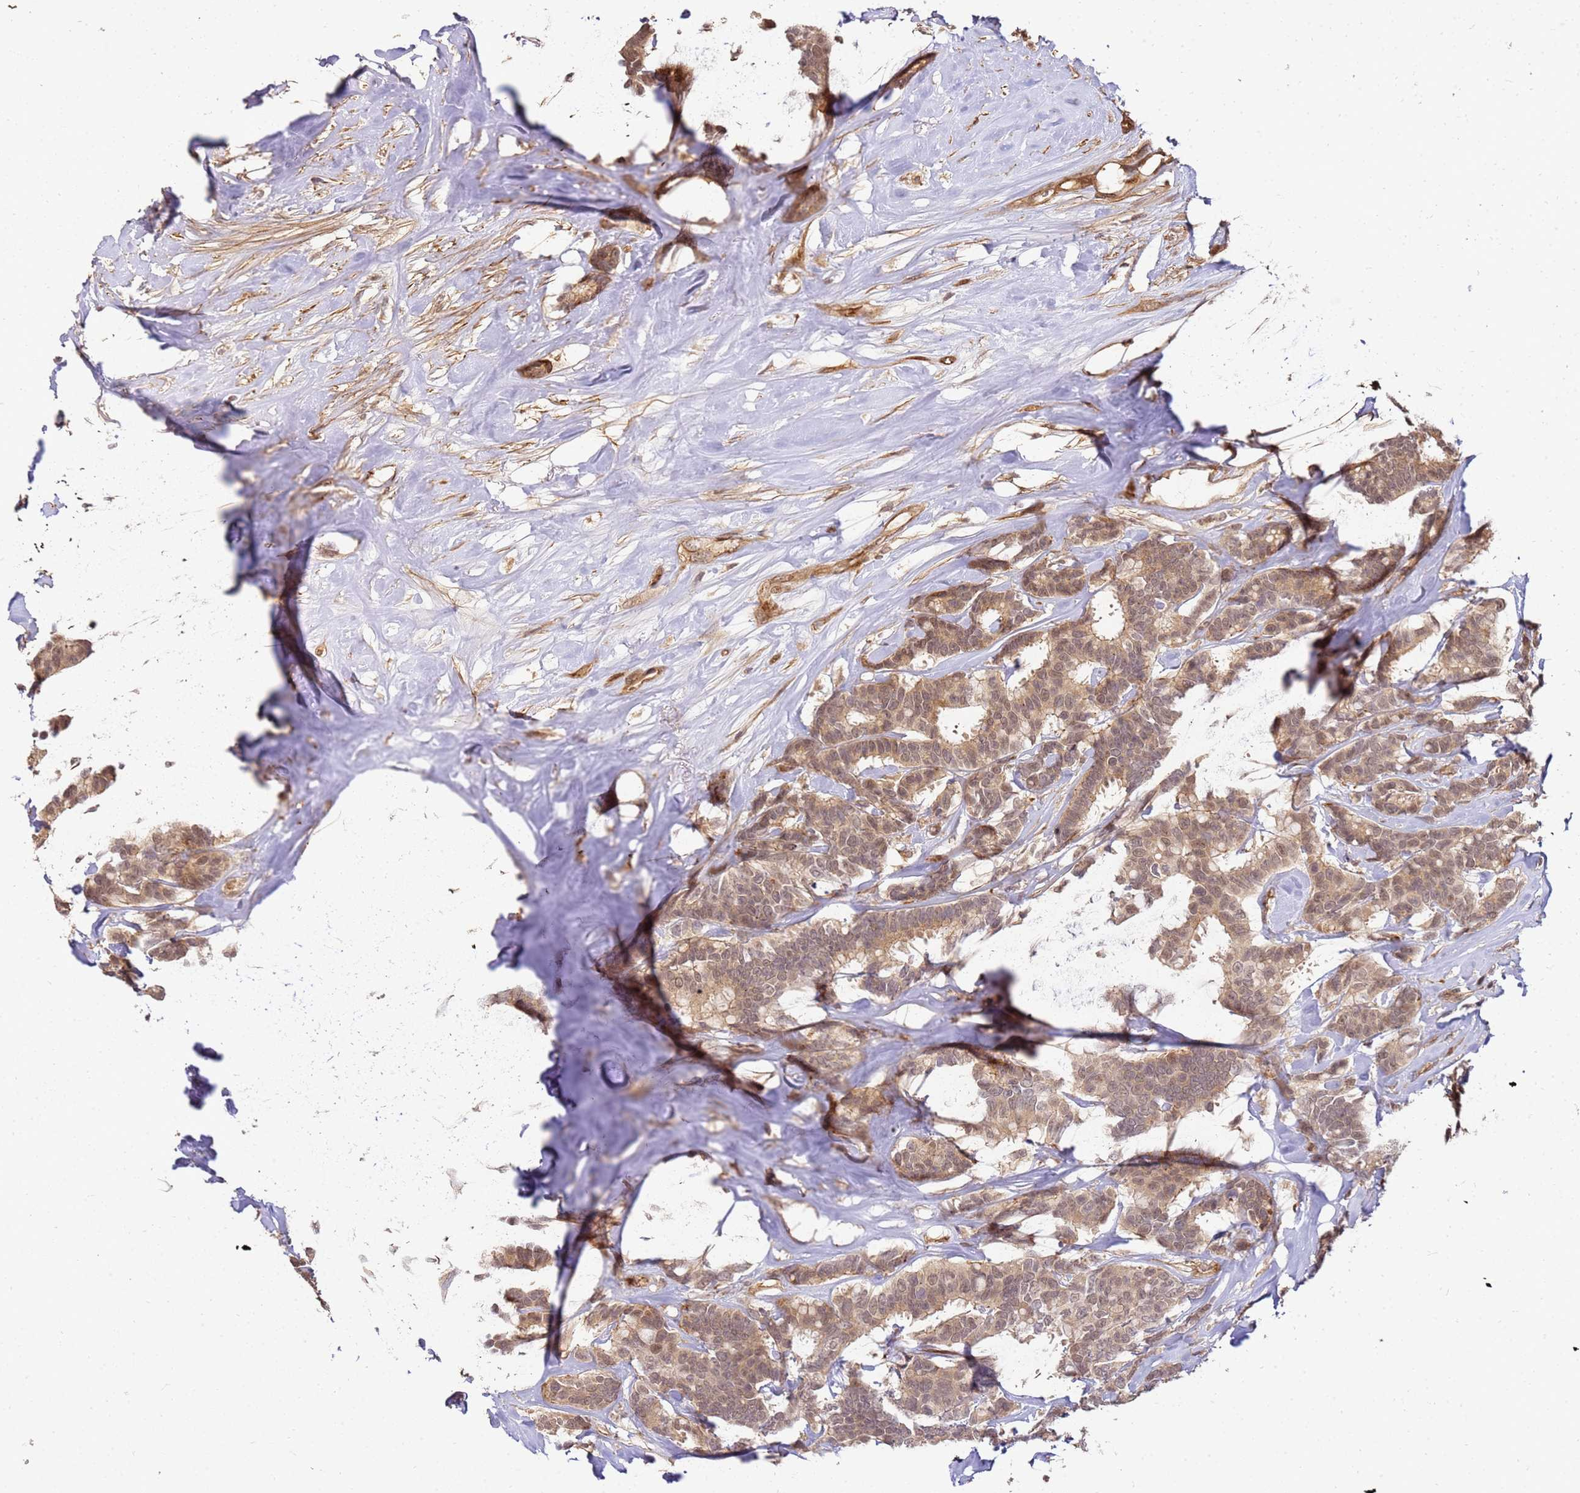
{"staining": {"intensity": "moderate", "quantity": ">75%", "location": "cytoplasmic/membranous,nuclear"}, "tissue": "breast cancer", "cell_type": "Tumor cells", "image_type": "cancer", "snomed": [{"axis": "morphology", "description": "Duct carcinoma"}, {"axis": "topography", "description": "Breast"}], "caption": "Immunohistochemical staining of breast cancer (intraductal carcinoma) demonstrates moderate cytoplasmic/membranous and nuclear protein positivity in approximately >75% of tumor cells. Immunohistochemistry stains the protein of interest in brown and the nuclei are stained blue.", "gene": "ST18", "patient": {"sex": "female", "age": 87}}